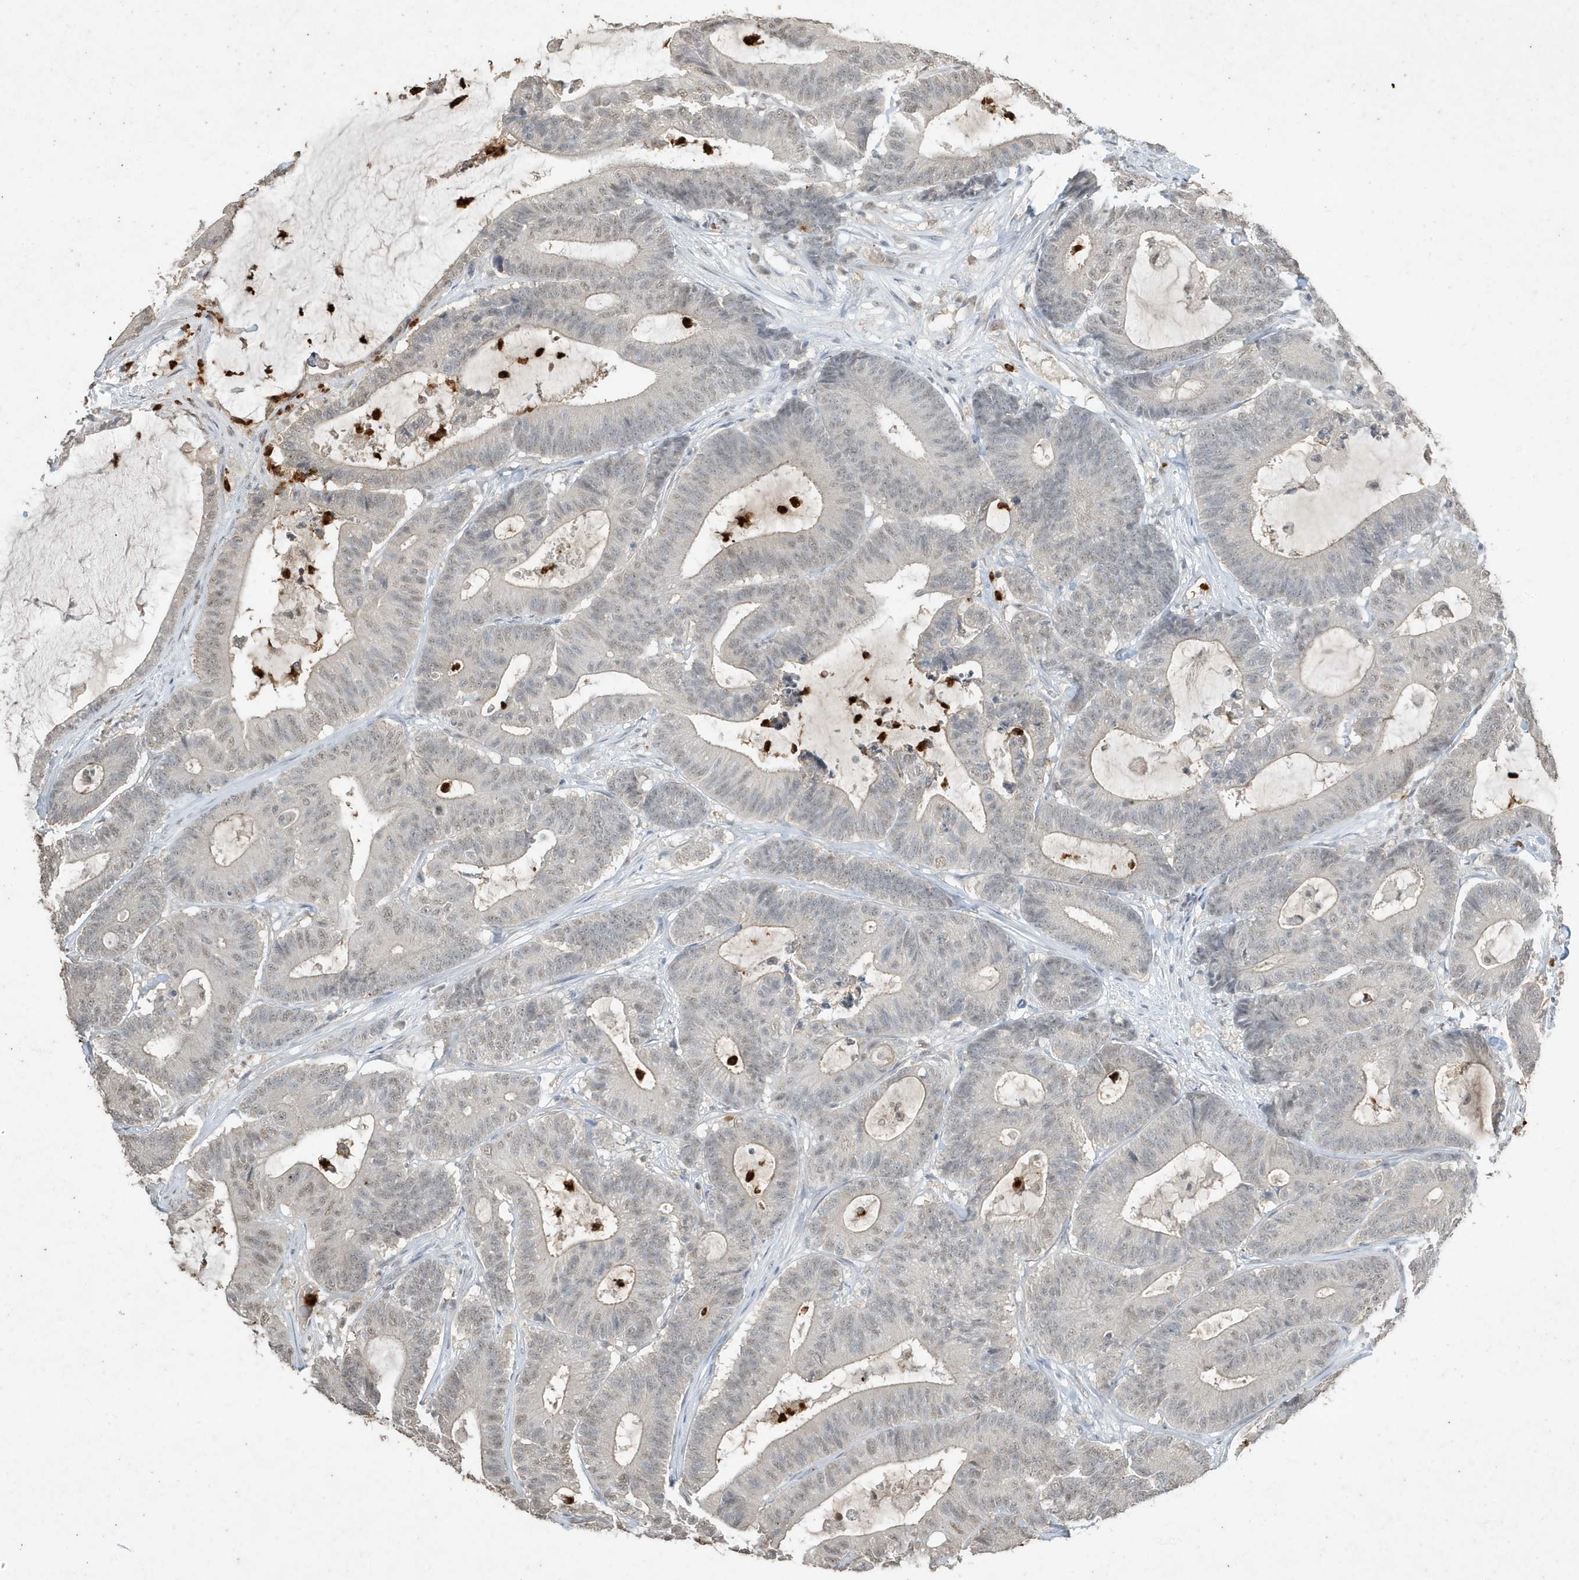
{"staining": {"intensity": "weak", "quantity": "<25%", "location": "nuclear"}, "tissue": "colorectal cancer", "cell_type": "Tumor cells", "image_type": "cancer", "snomed": [{"axis": "morphology", "description": "Adenocarcinoma, NOS"}, {"axis": "topography", "description": "Colon"}], "caption": "This is an immunohistochemistry histopathology image of human colorectal adenocarcinoma. There is no expression in tumor cells.", "gene": "DEFA1", "patient": {"sex": "female", "age": 84}}